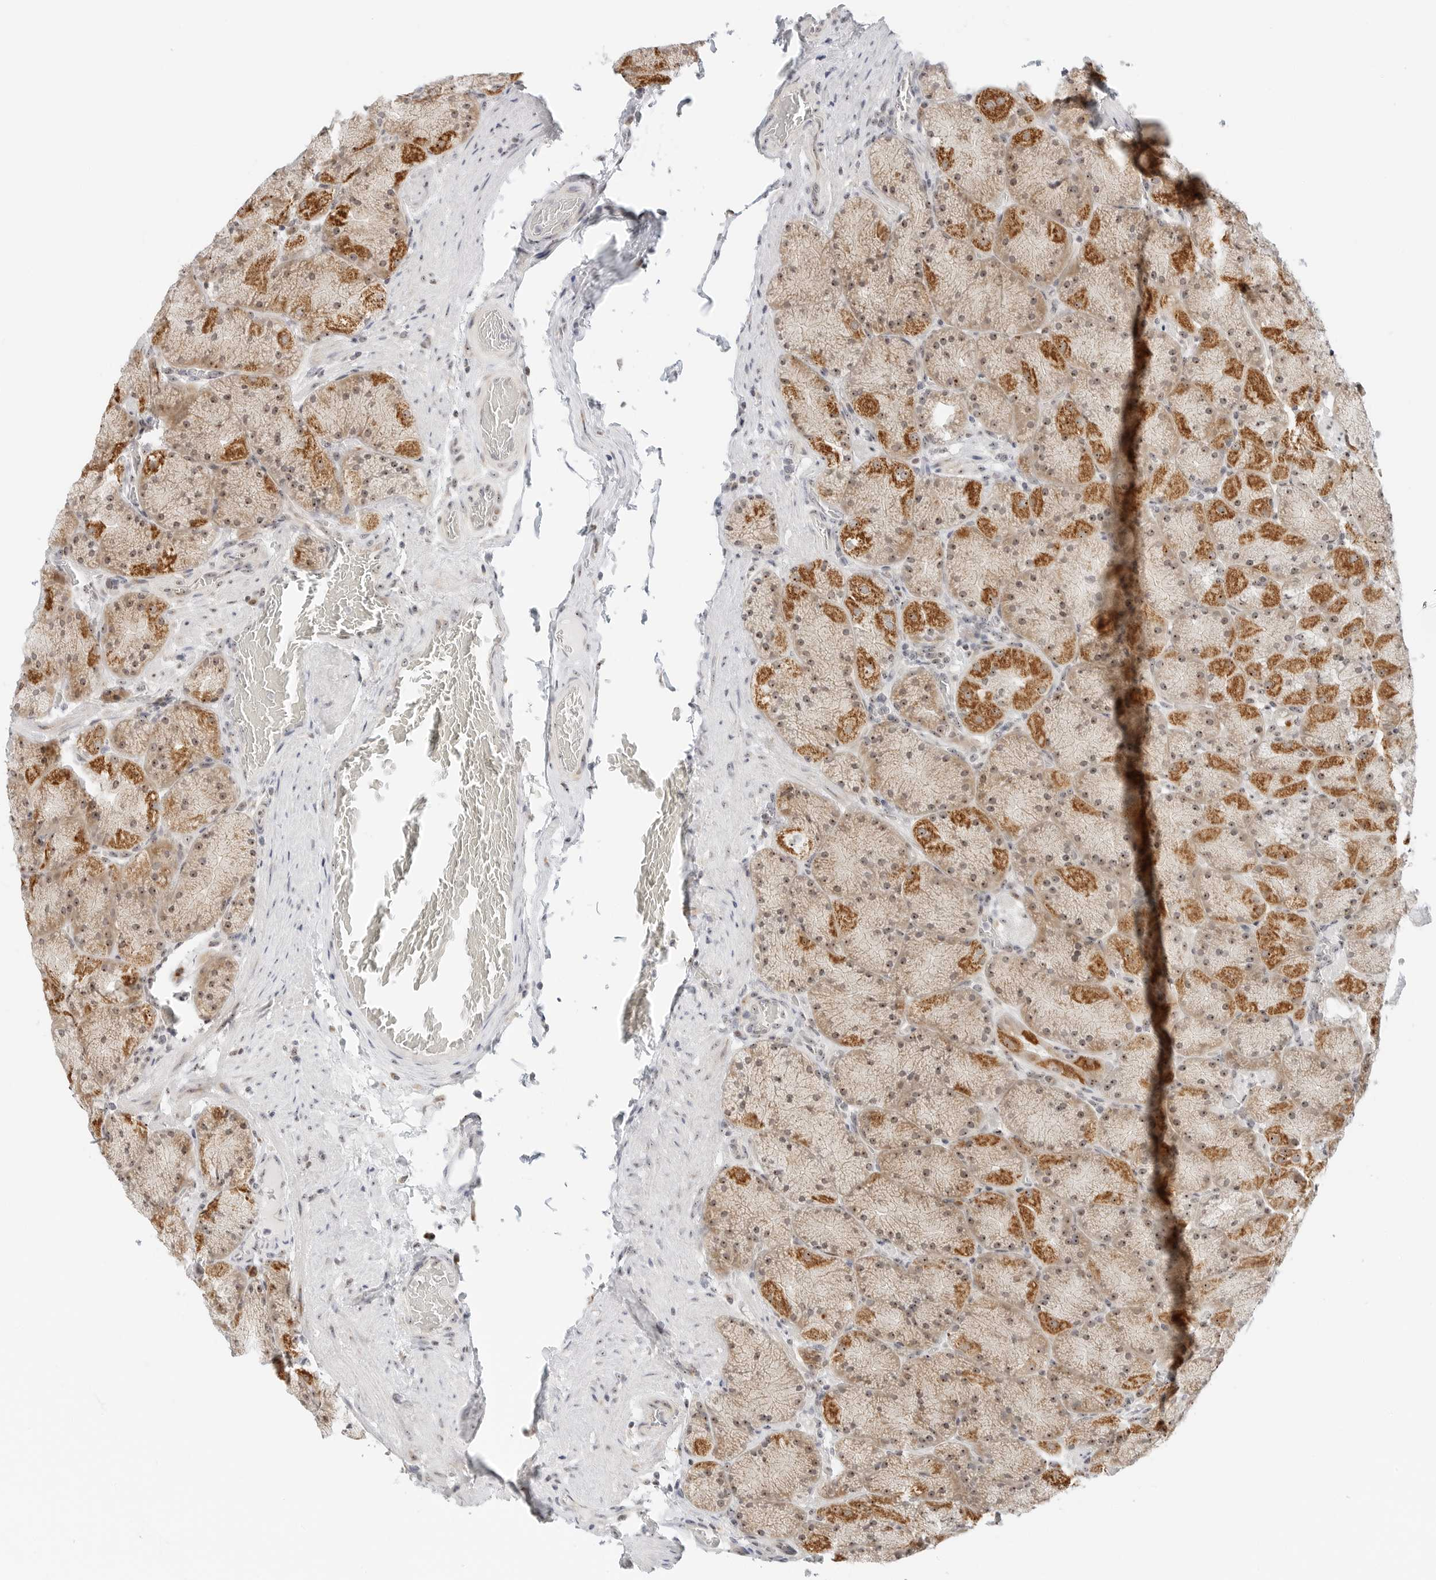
{"staining": {"intensity": "moderate", "quantity": "25%-75%", "location": "cytoplasmic/membranous,nuclear"}, "tissue": "stomach", "cell_type": "Glandular cells", "image_type": "normal", "snomed": [{"axis": "morphology", "description": "Normal tissue, NOS"}, {"axis": "topography", "description": "Stomach, upper"}, {"axis": "topography", "description": "Stomach"}], "caption": "This histopathology image demonstrates immunohistochemistry (IHC) staining of benign human stomach, with medium moderate cytoplasmic/membranous,nuclear staining in about 25%-75% of glandular cells.", "gene": "RIMKLA", "patient": {"sex": "male", "age": 48}}